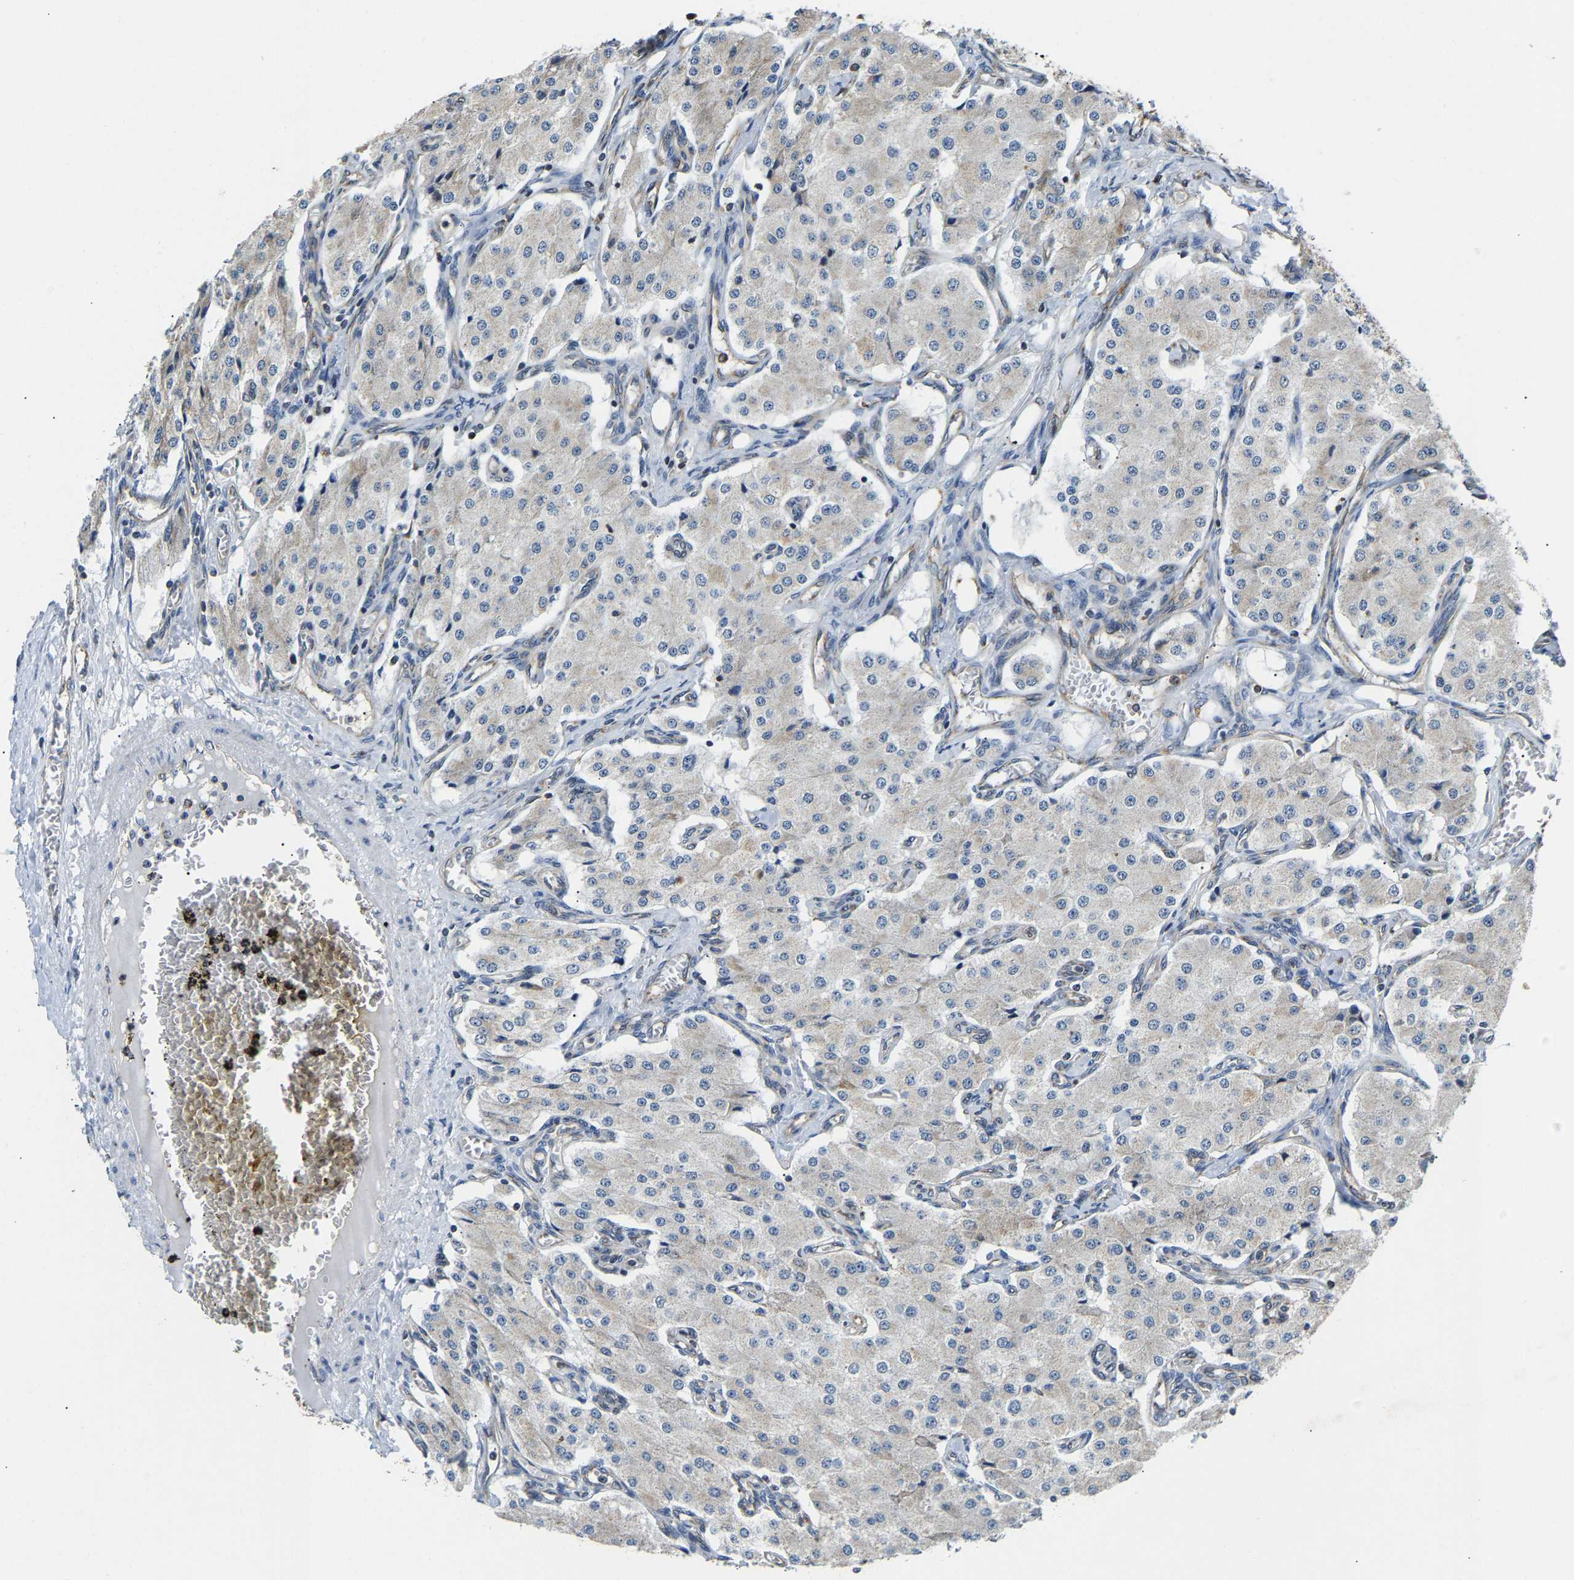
{"staining": {"intensity": "weak", "quantity": "<25%", "location": "cytoplasmic/membranous"}, "tissue": "carcinoid", "cell_type": "Tumor cells", "image_type": "cancer", "snomed": [{"axis": "morphology", "description": "Carcinoid, malignant, NOS"}, {"axis": "topography", "description": "Colon"}], "caption": "Human carcinoid stained for a protein using immunohistochemistry (IHC) exhibits no positivity in tumor cells.", "gene": "GIMAP7", "patient": {"sex": "female", "age": 52}}